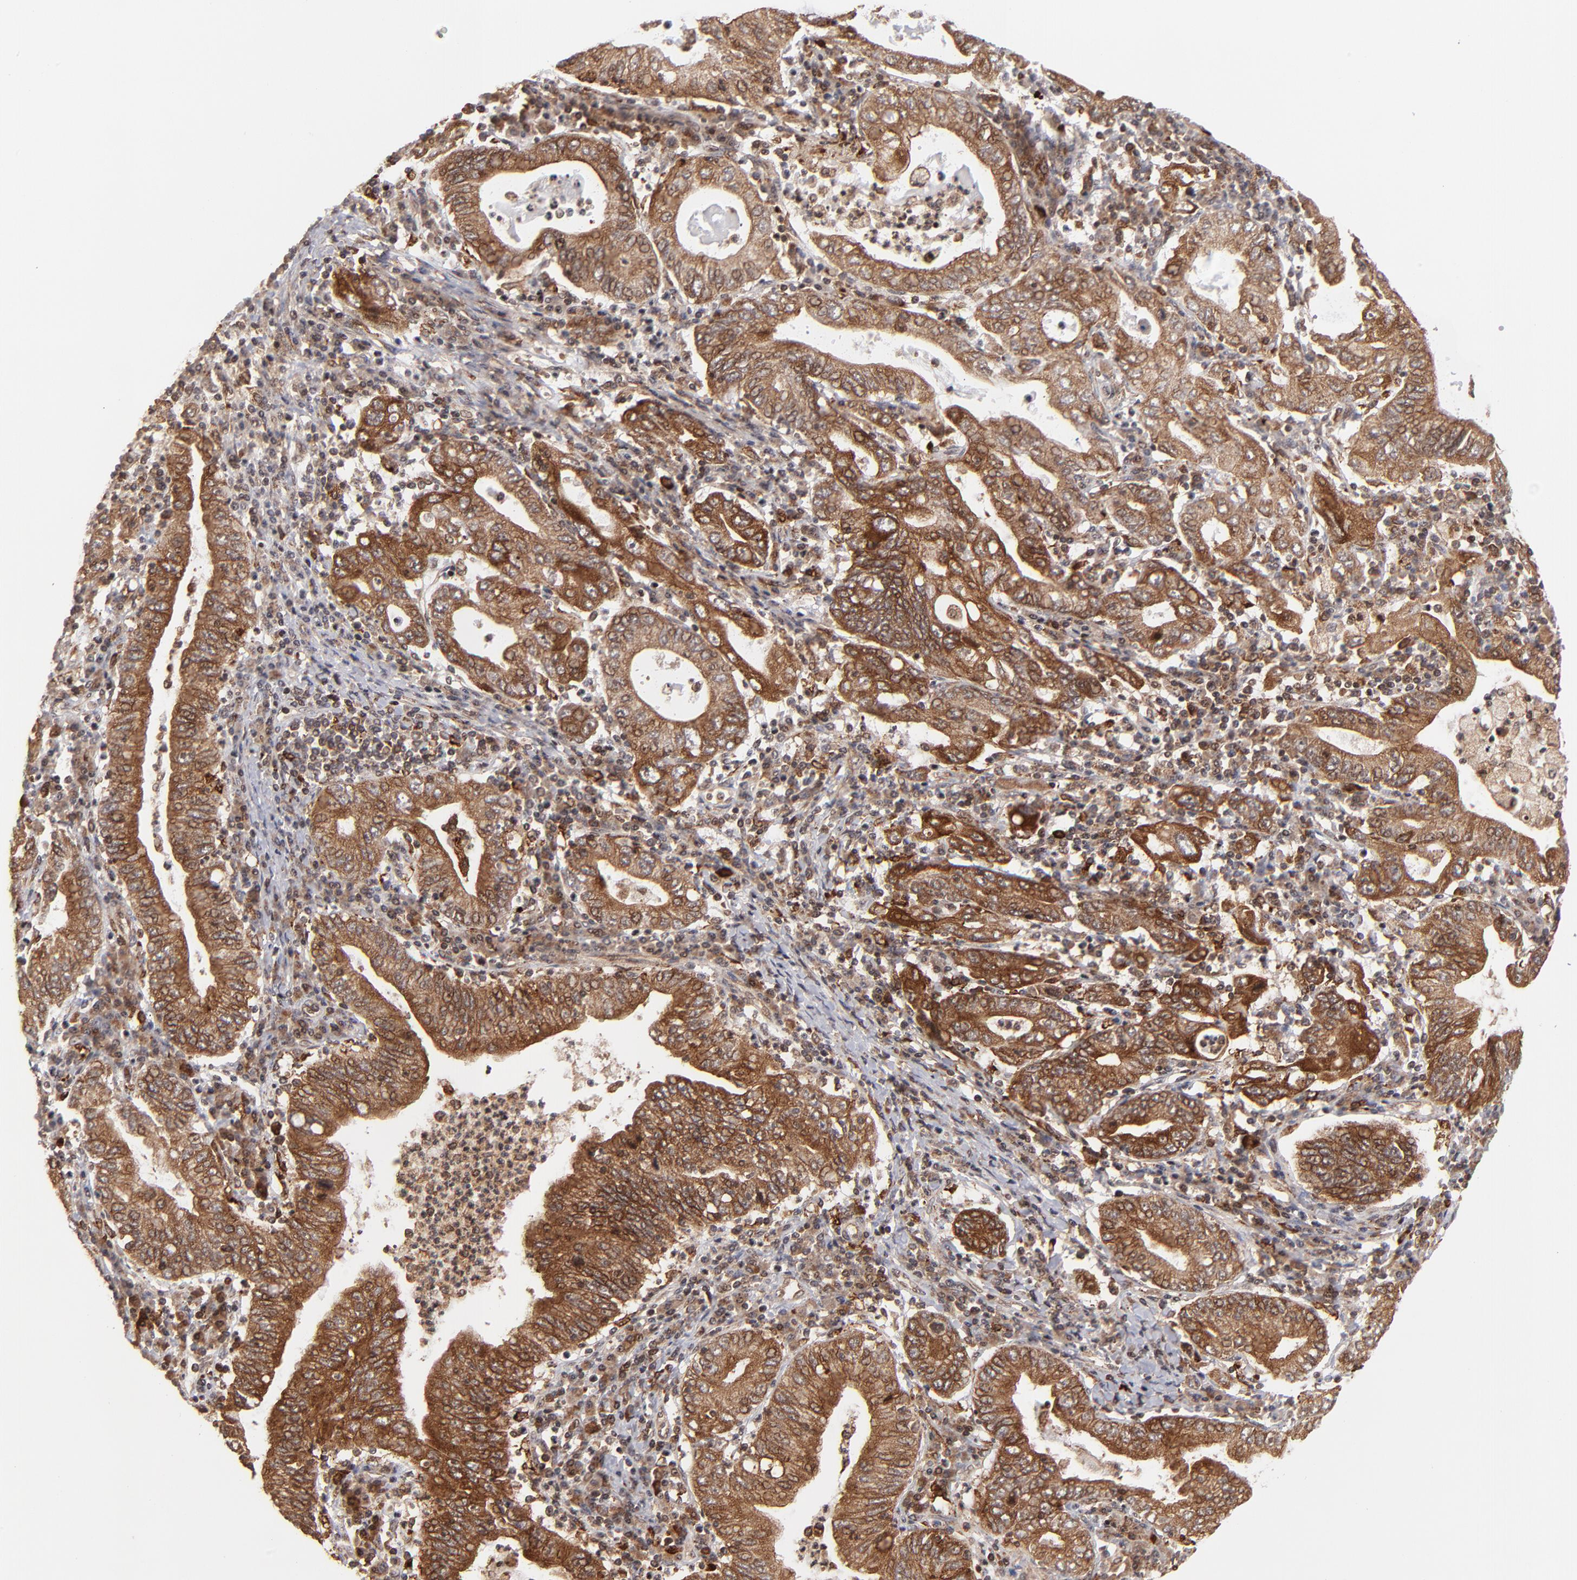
{"staining": {"intensity": "strong", "quantity": ">75%", "location": "cytoplasmic/membranous,nuclear"}, "tissue": "stomach cancer", "cell_type": "Tumor cells", "image_type": "cancer", "snomed": [{"axis": "morphology", "description": "Normal tissue, NOS"}, {"axis": "morphology", "description": "Adenocarcinoma, NOS"}, {"axis": "topography", "description": "Esophagus"}, {"axis": "topography", "description": "Stomach, upper"}, {"axis": "topography", "description": "Peripheral nerve tissue"}], "caption": "Immunohistochemistry (IHC) micrograph of neoplastic tissue: human adenocarcinoma (stomach) stained using IHC exhibits high levels of strong protein expression localized specifically in the cytoplasmic/membranous and nuclear of tumor cells, appearing as a cytoplasmic/membranous and nuclear brown color.", "gene": "RGS6", "patient": {"sex": "male", "age": 62}}